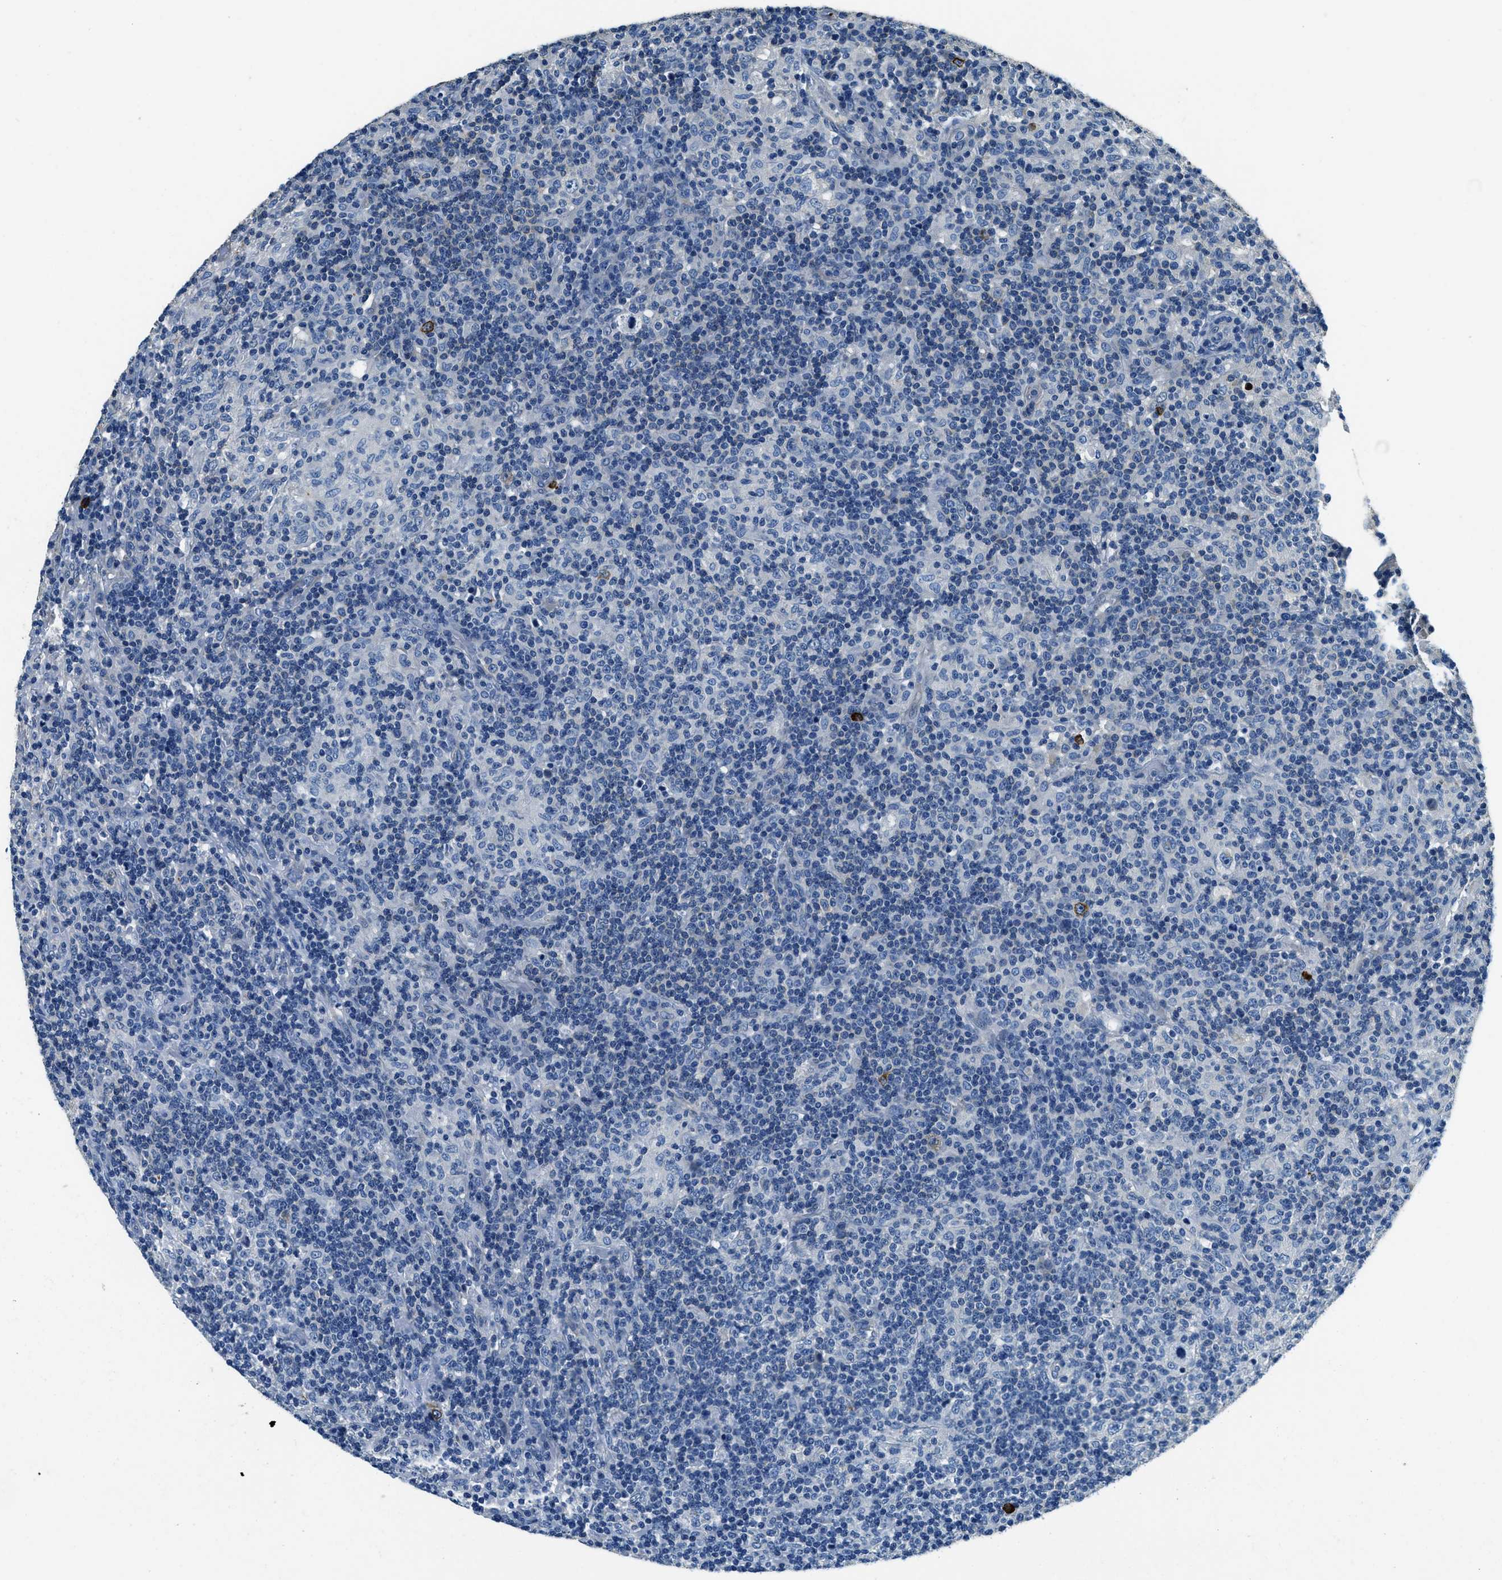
{"staining": {"intensity": "negative", "quantity": "none", "location": "none"}, "tissue": "lymphoma", "cell_type": "Tumor cells", "image_type": "cancer", "snomed": [{"axis": "morphology", "description": "Hodgkin's disease, NOS"}, {"axis": "topography", "description": "Lymph node"}], "caption": "This is an IHC image of human lymphoma. There is no positivity in tumor cells.", "gene": "TMEM186", "patient": {"sex": "male", "age": 70}}